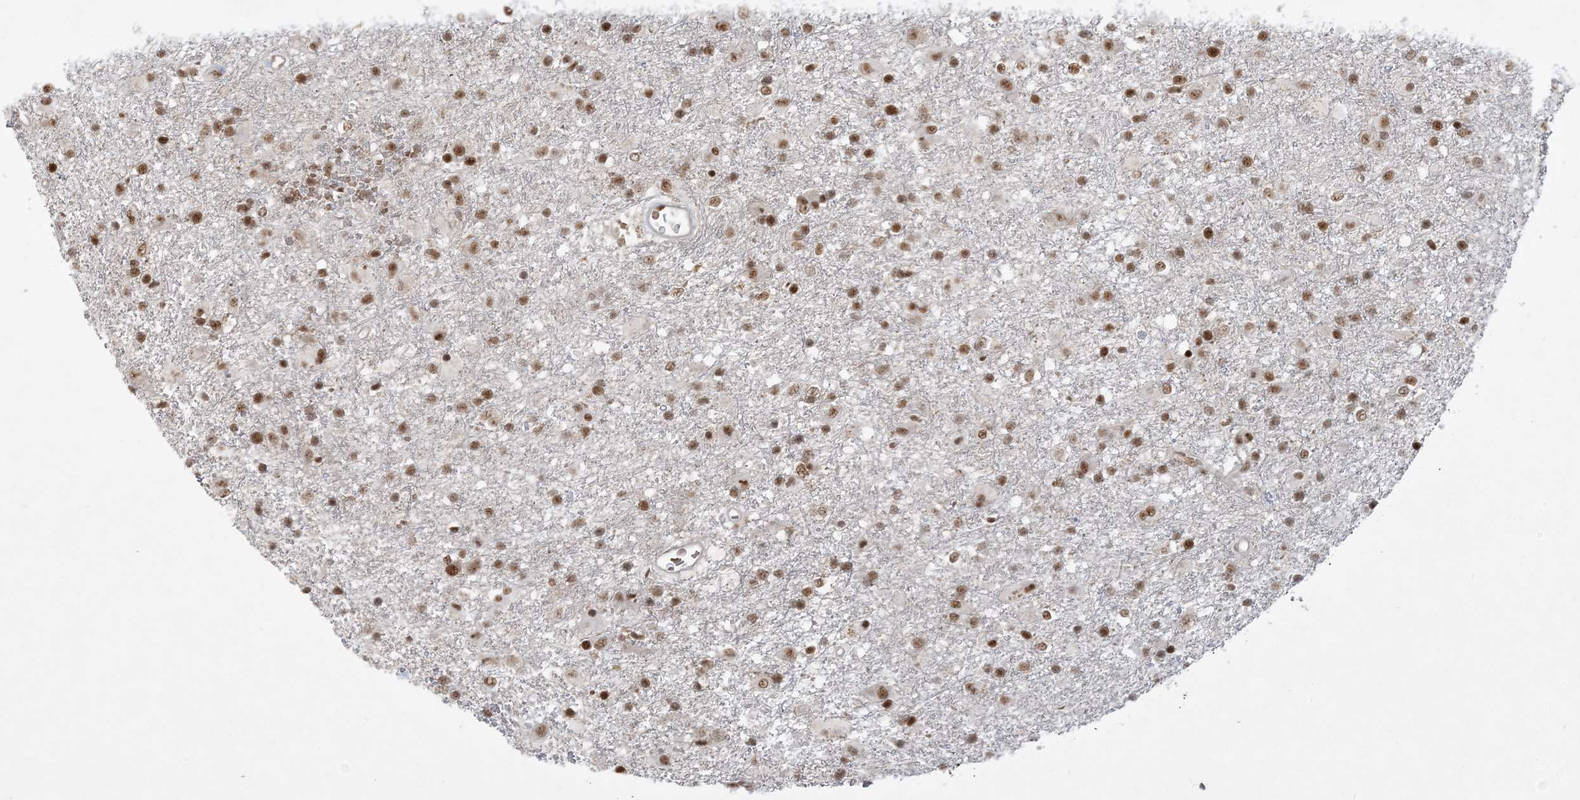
{"staining": {"intensity": "moderate", "quantity": ">75%", "location": "nuclear"}, "tissue": "glioma", "cell_type": "Tumor cells", "image_type": "cancer", "snomed": [{"axis": "morphology", "description": "Glioma, malignant, Low grade"}, {"axis": "topography", "description": "Brain"}], "caption": "A brown stain labels moderate nuclear expression of a protein in human malignant low-grade glioma tumor cells.", "gene": "PPIL2", "patient": {"sex": "male", "age": 65}}